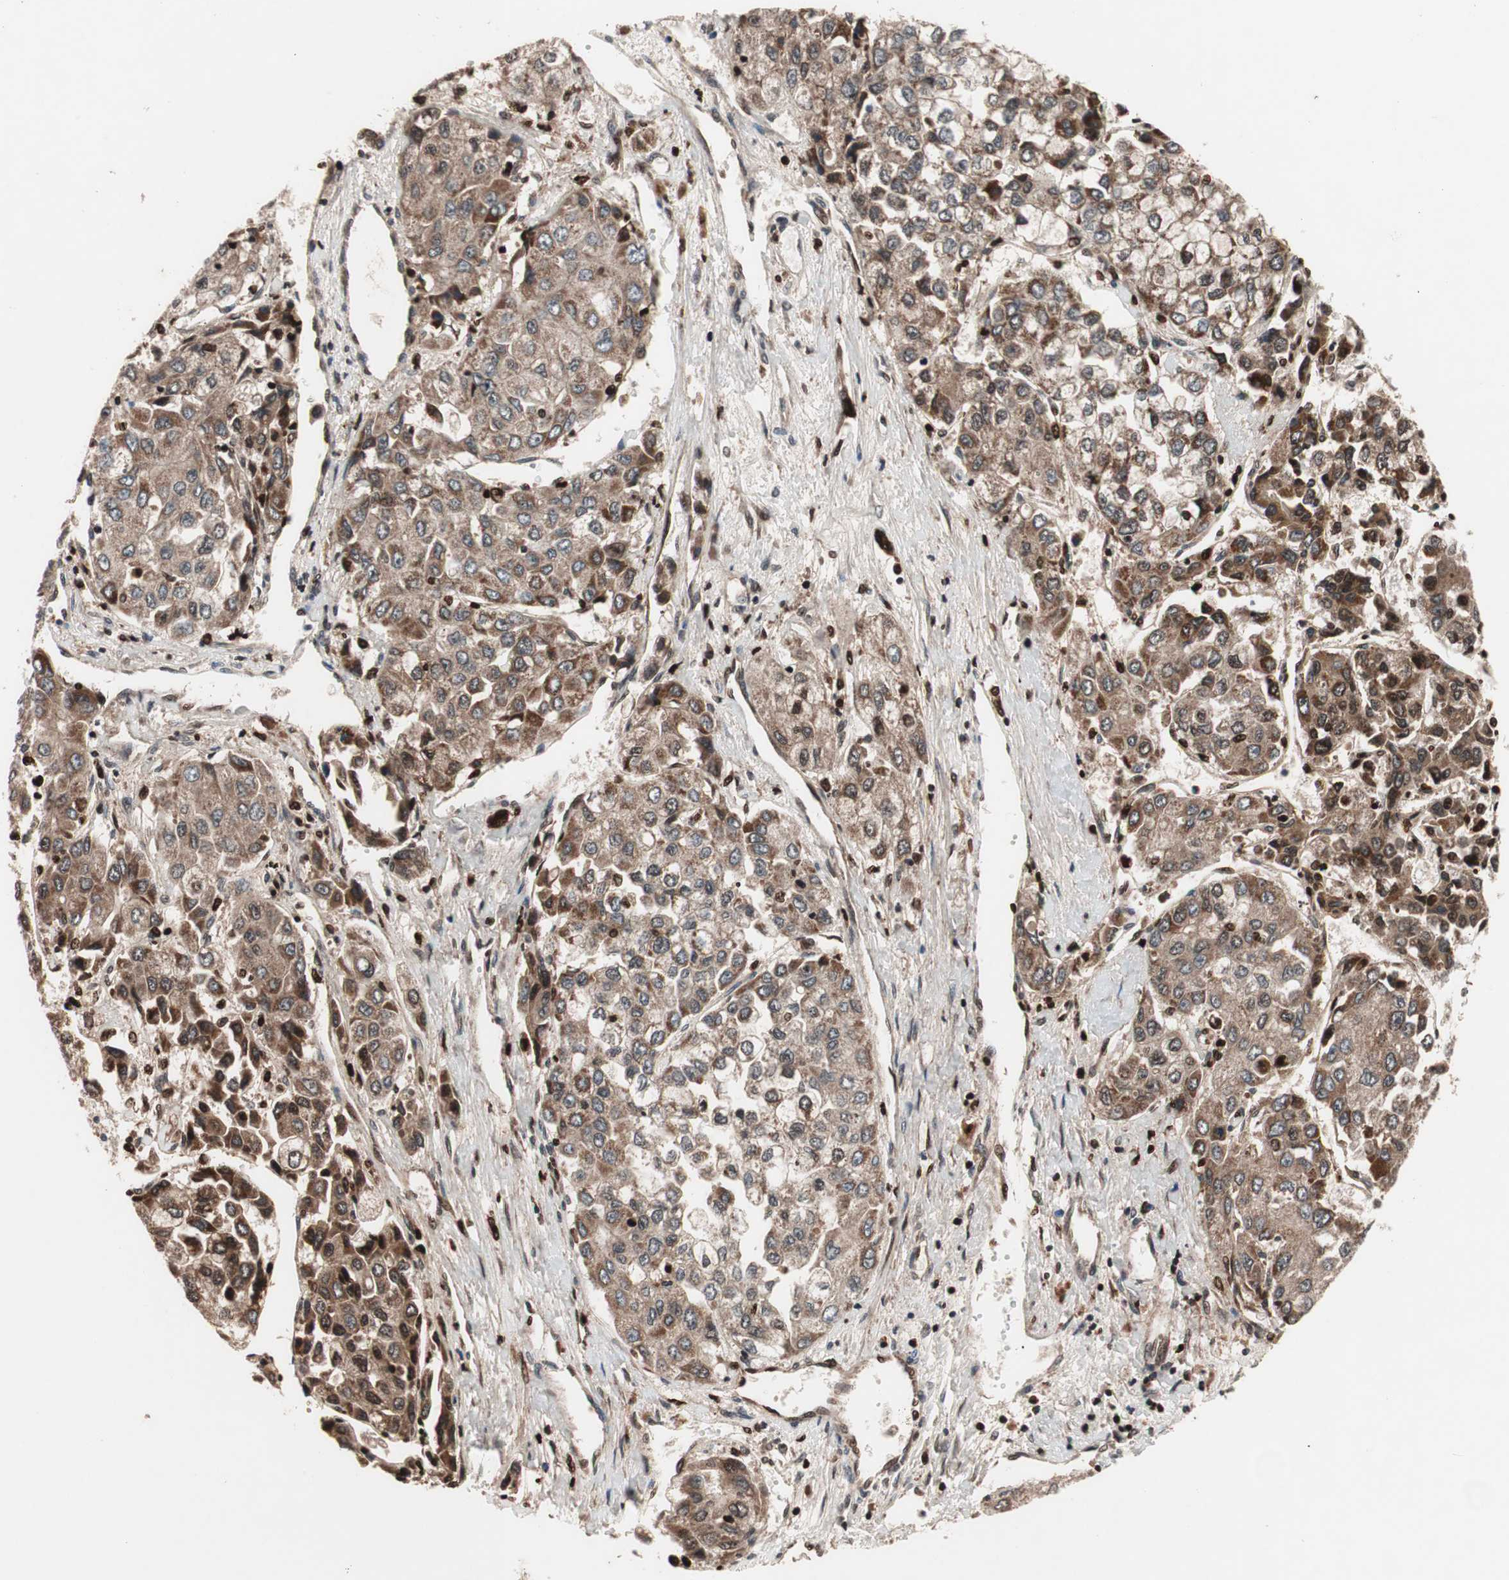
{"staining": {"intensity": "strong", "quantity": ">75%", "location": "cytoplasmic/membranous"}, "tissue": "liver cancer", "cell_type": "Tumor cells", "image_type": "cancer", "snomed": [{"axis": "morphology", "description": "Carcinoma, Hepatocellular, NOS"}, {"axis": "topography", "description": "Liver"}], "caption": "Strong cytoplasmic/membranous protein expression is seen in about >75% of tumor cells in hepatocellular carcinoma (liver). (IHC, brightfield microscopy, high magnification).", "gene": "NF2", "patient": {"sex": "female", "age": 66}}